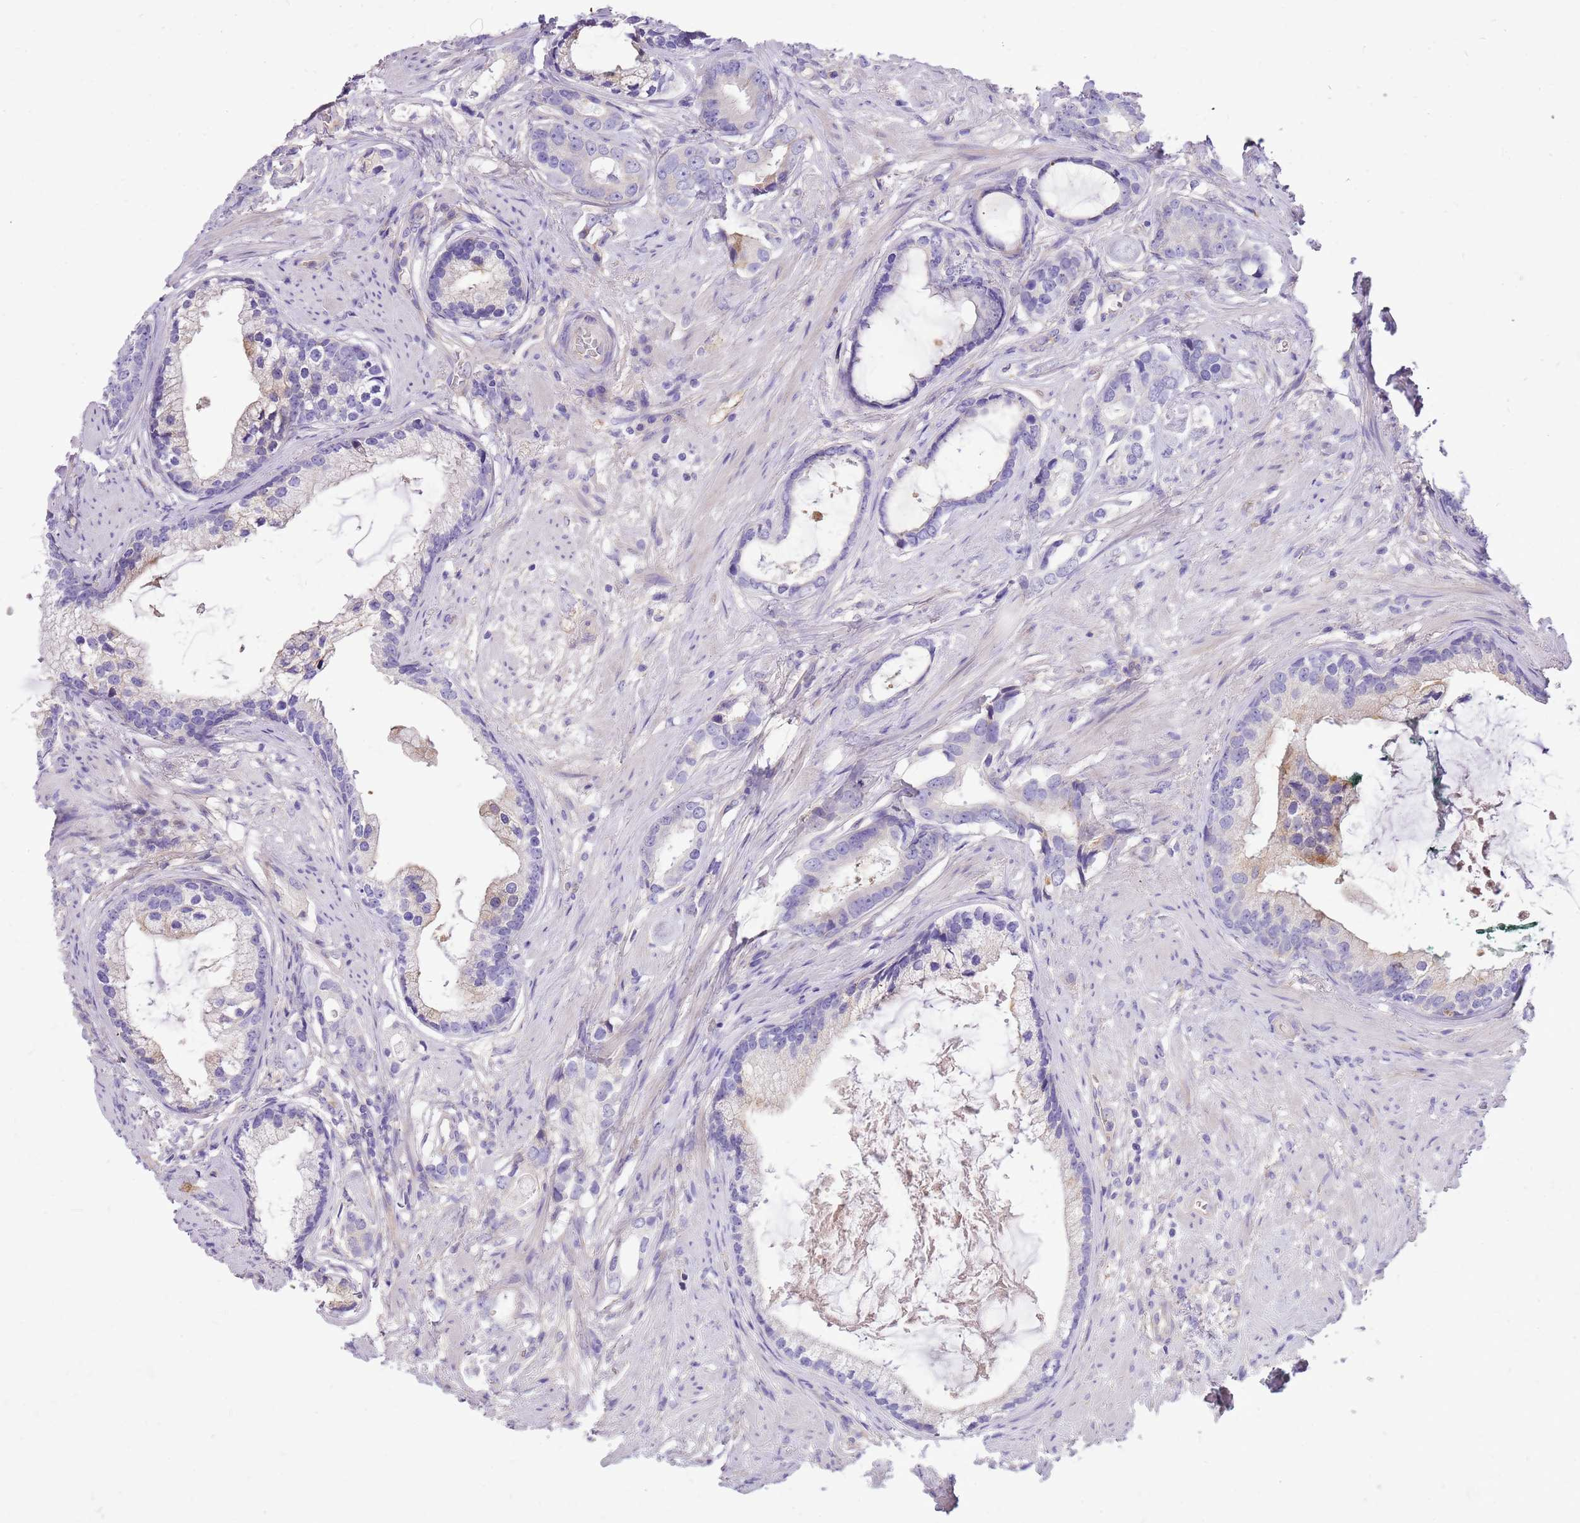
{"staining": {"intensity": "negative", "quantity": "none", "location": "none"}, "tissue": "prostate cancer", "cell_type": "Tumor cells", "image_type": "cancer", "snomed": [{"axis": "morphology", "description": "Adenocarcinoma, Low grade"}, {"axis": "topography", "description": "Prostate"}], "caption": "Tumor cells show no significant positivity in prostate cancer (low-grade adenocarcinoma). (DAB immunohistochemistry (IHC) with hematoxylin counter stain).", "gene": "NTN4", "patient": {"sex": "male", "age": 71}}